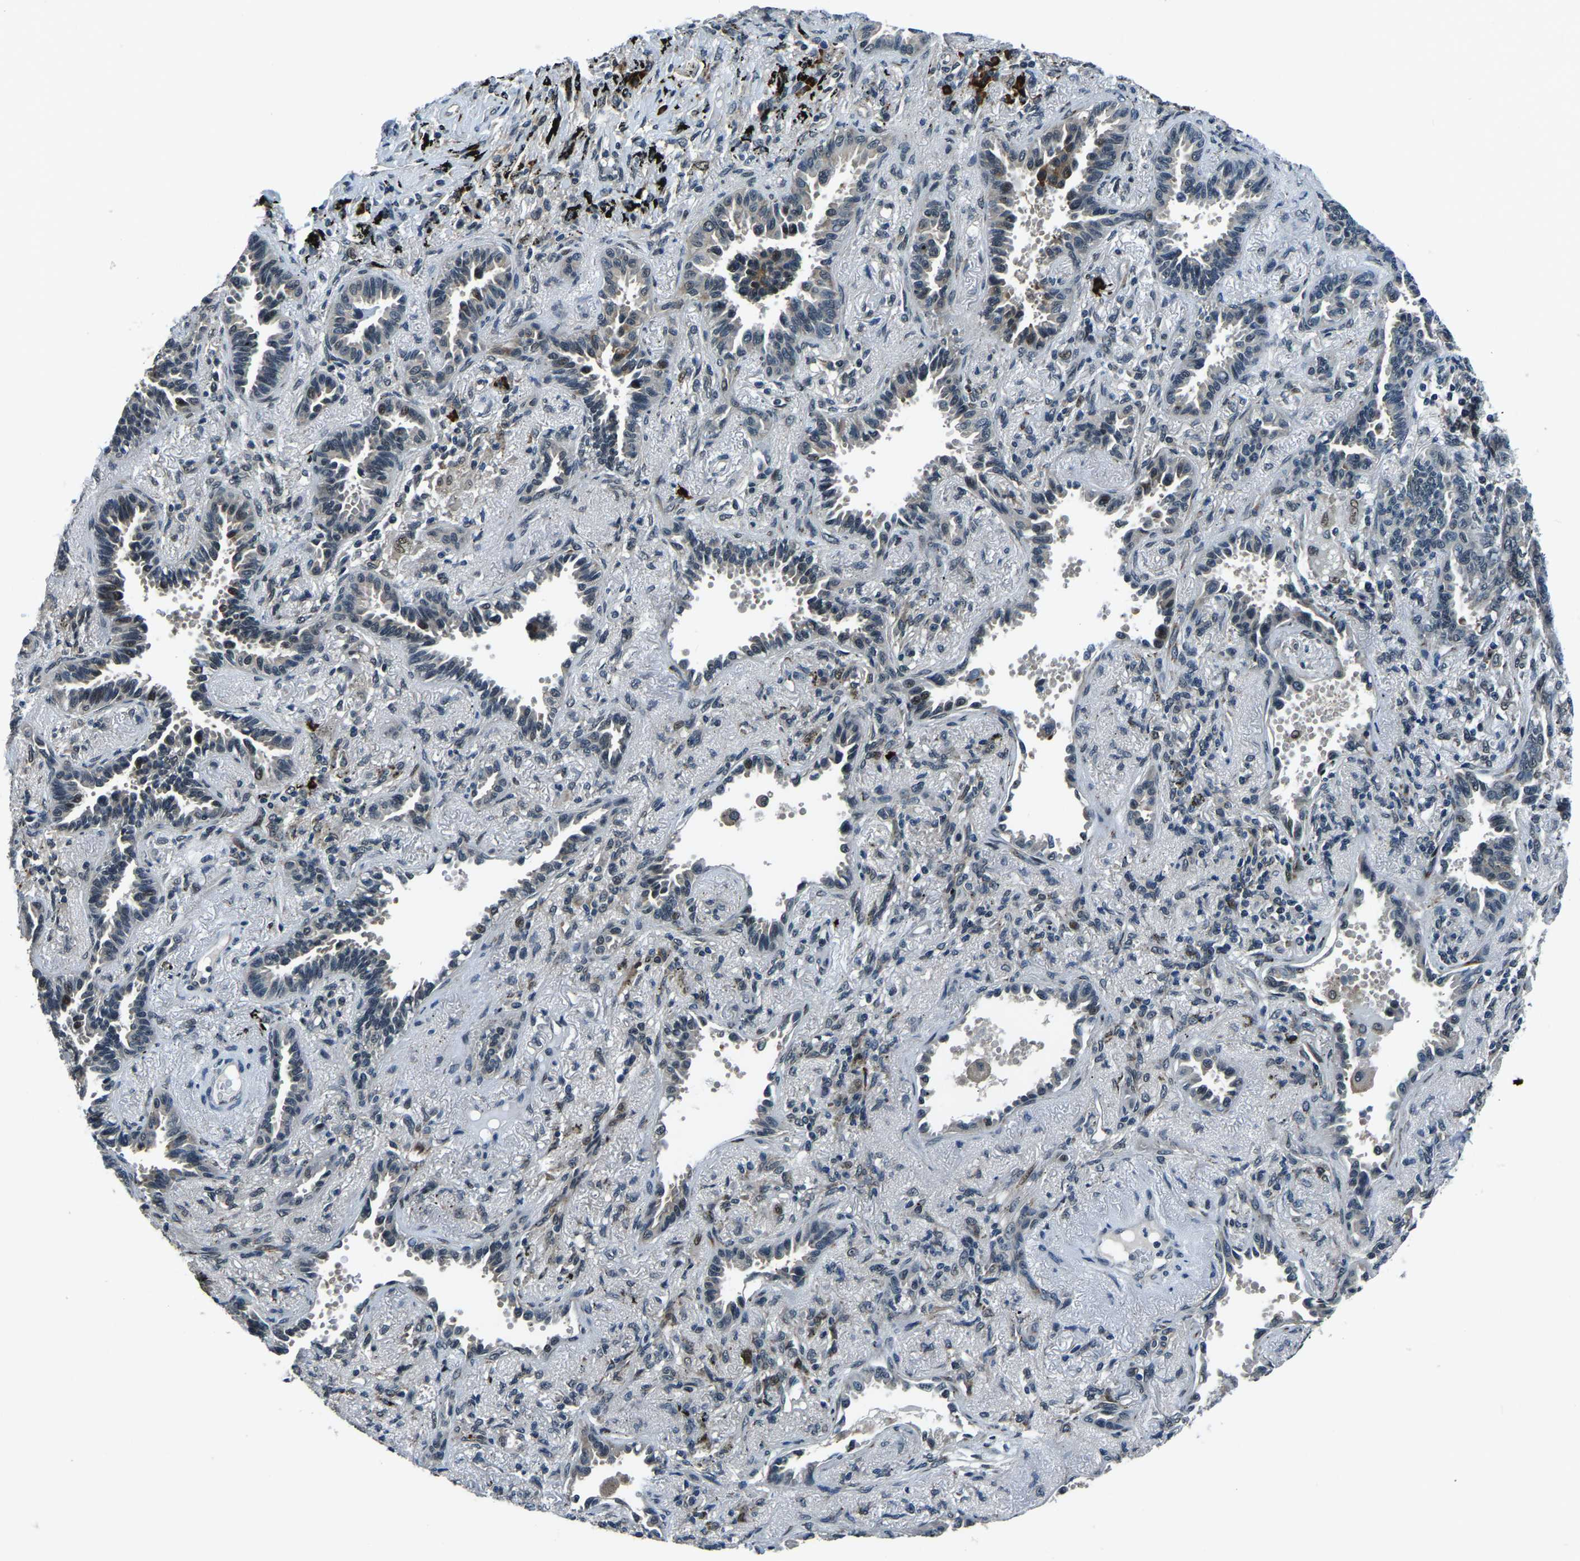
{"staining": {"intensity": "negative", "quantity": "none", "location": "none"}, "tissue": "lung cancer", "cell_type": "Tumor cells", "image_type": "cancer", "snomed": [{"axis": "morphology", "description": "Adenocarcinoma, NOS"}, {"axis": "topography", "description": "Lung"}], "caption": "Immunohistochemistry image of adenocarcinoma (lung) stained for a protein (brown), which demonstrates no staining in tumor cells.", "gene": "ING2", "patient": {"sex": "male", "age": 59}}